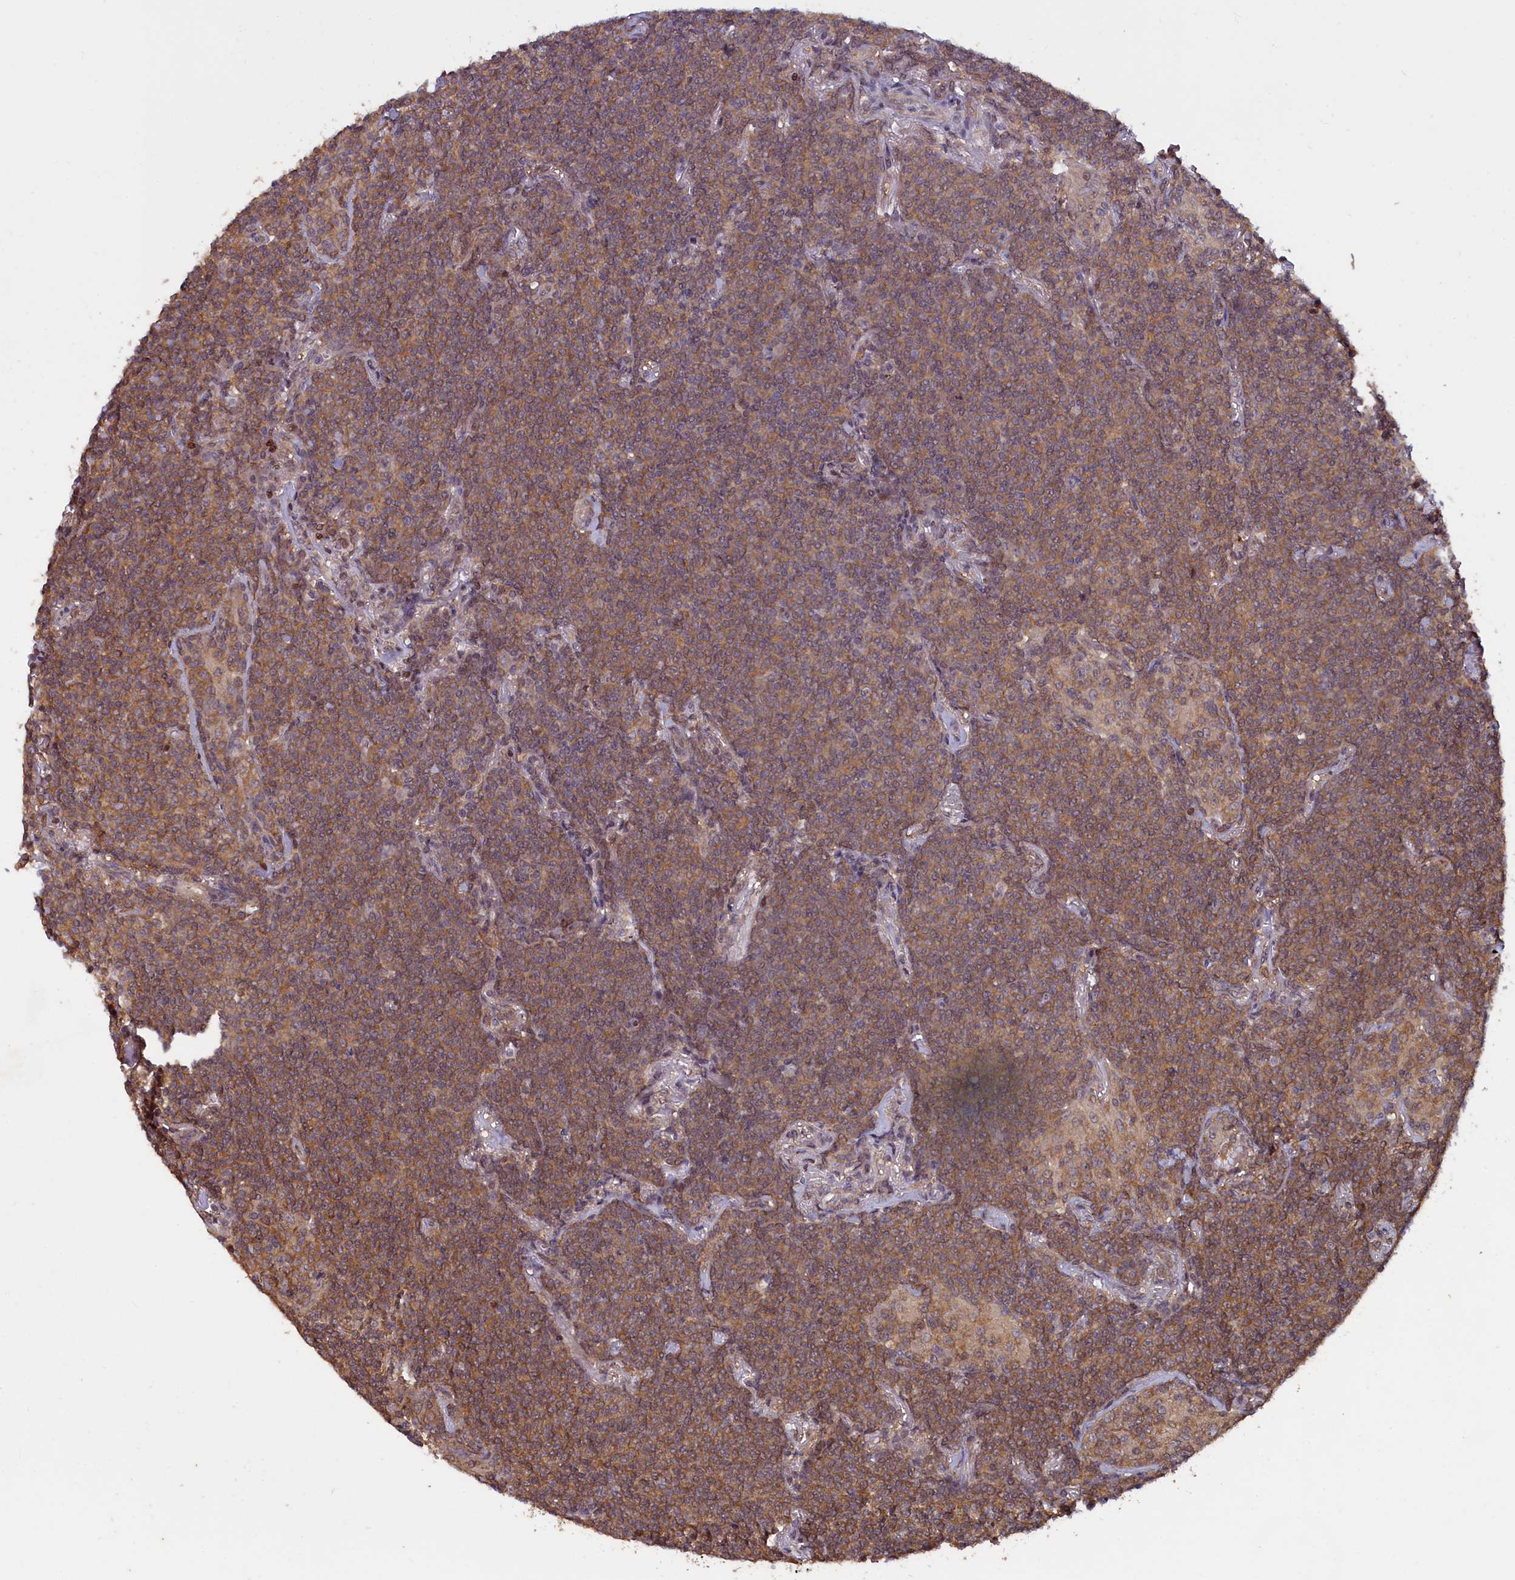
{"staining": {"intensity": "weak", "quantity": "25%-75%", "location": "cytoplasmic/membranous"}, "tissue": "lymphoma", "cell_type": "Tumor cells", "image_type": "cancer", "snomed": [{"axis": "morphology", "description": "Malignant lymphoma, non-Hodgkin's type, Low grade"}, {"axis": "topography", "description": "Lung"}], "caption": "Lymphoma stained for a protein (brown) exhibits weak cytoplasmic/membranous positive positivity in approximately 25%-75% of tumor cells.", "gene": "NUBP1", "patient": {"sex": "female", "age": 71}}